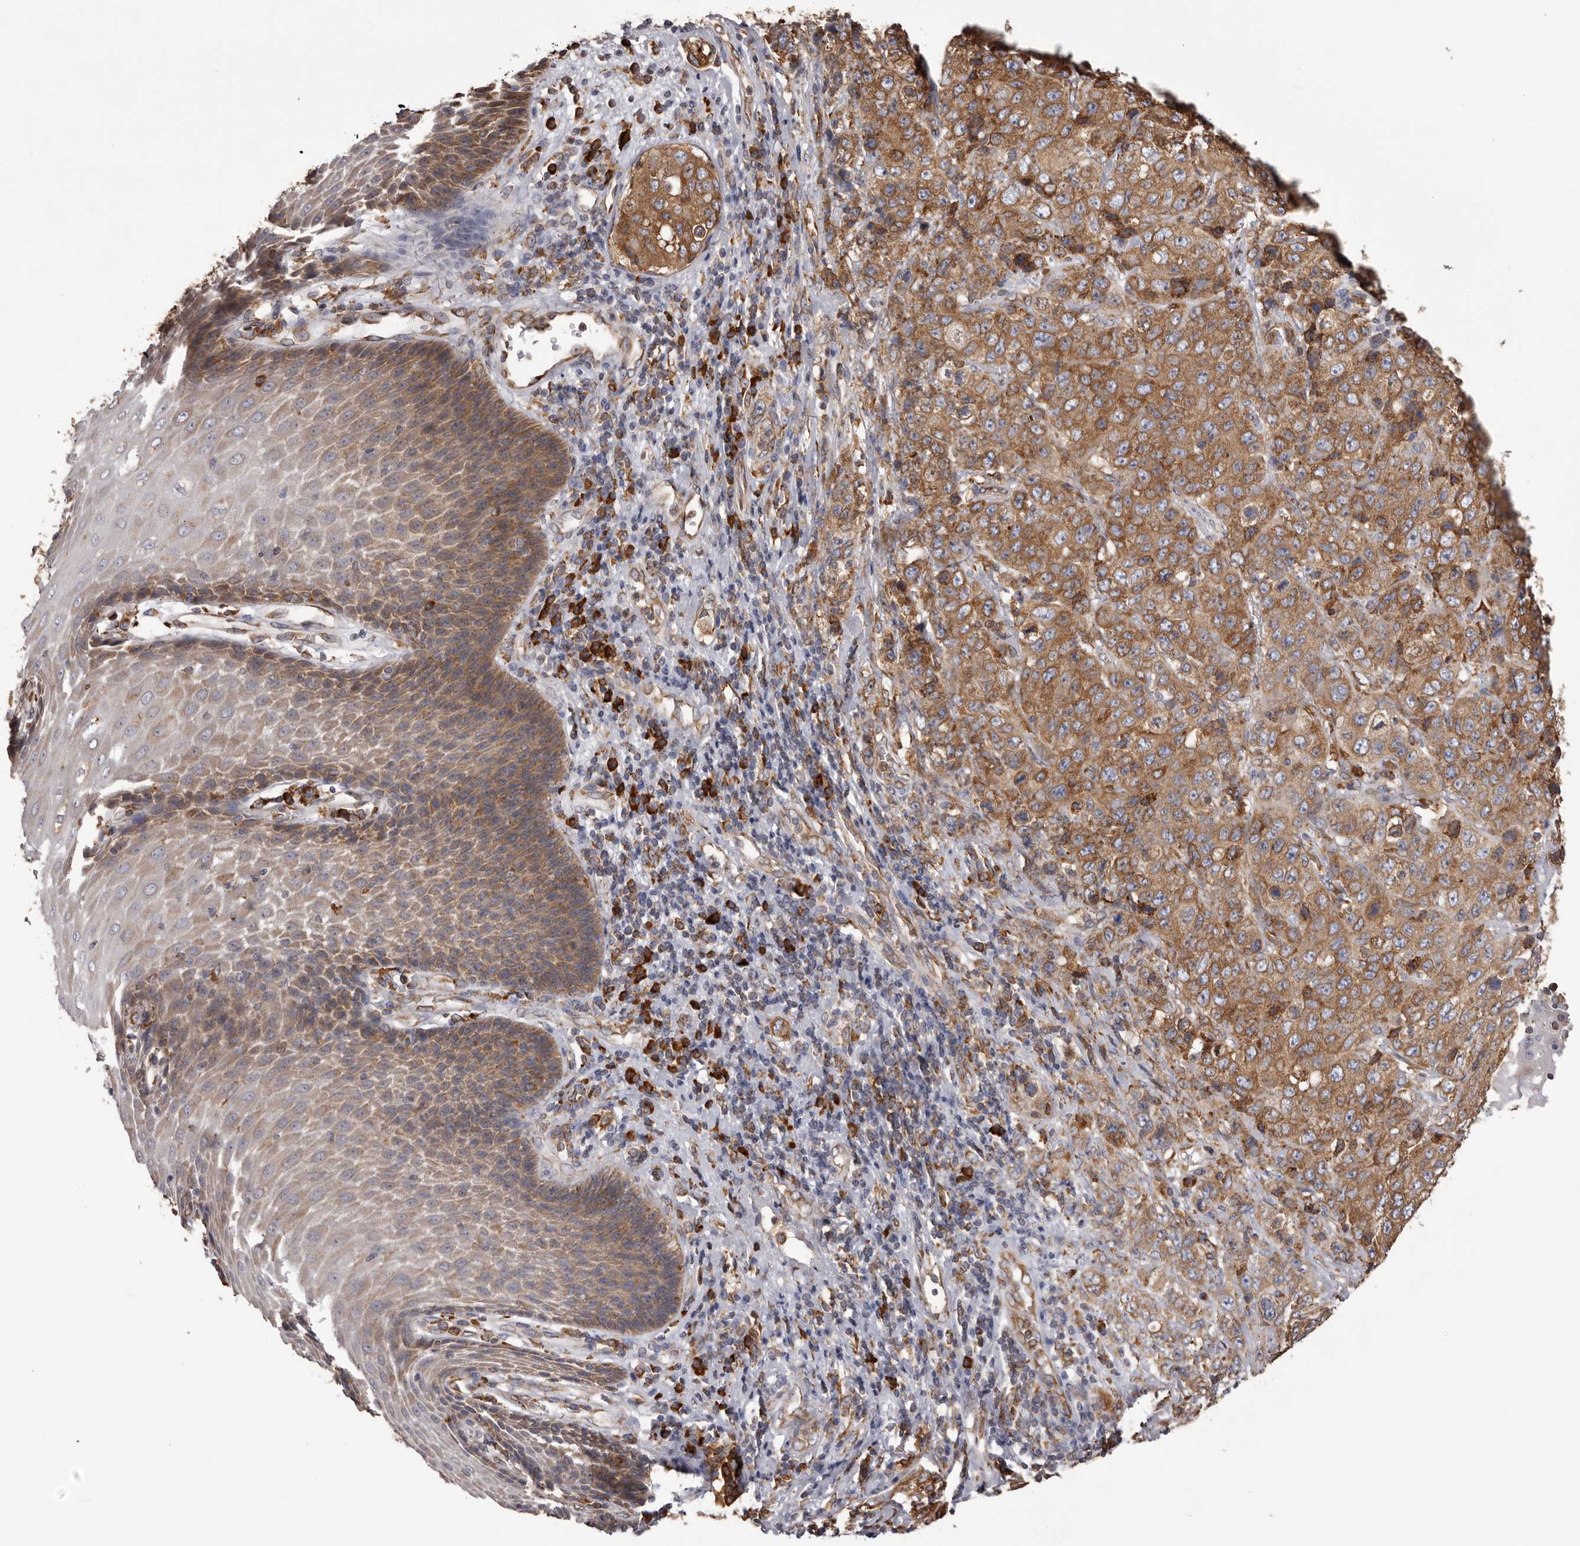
{"staining": {"intensity": "moderate", "quantity": ">75%", "location": "cytoplasmic/membranous"}, "tissue": "stomach cancer", "cell_type": "Tumor cells", "image_type": "cancer", "snomed": [{"axis": "morphology", "description": "Adenocarcinoma, NOS"}, {"axis": "topography", "description": "Stomach"}], "caption": "Immunohistochemical staining of stomach adenocarcinoma exhibits medium levels of moderate cytoplasmic/membranous positivity in about >75% of tumor cells.", "gene": "QRSL1", "patient": {"sex": "male", "age": 48}}